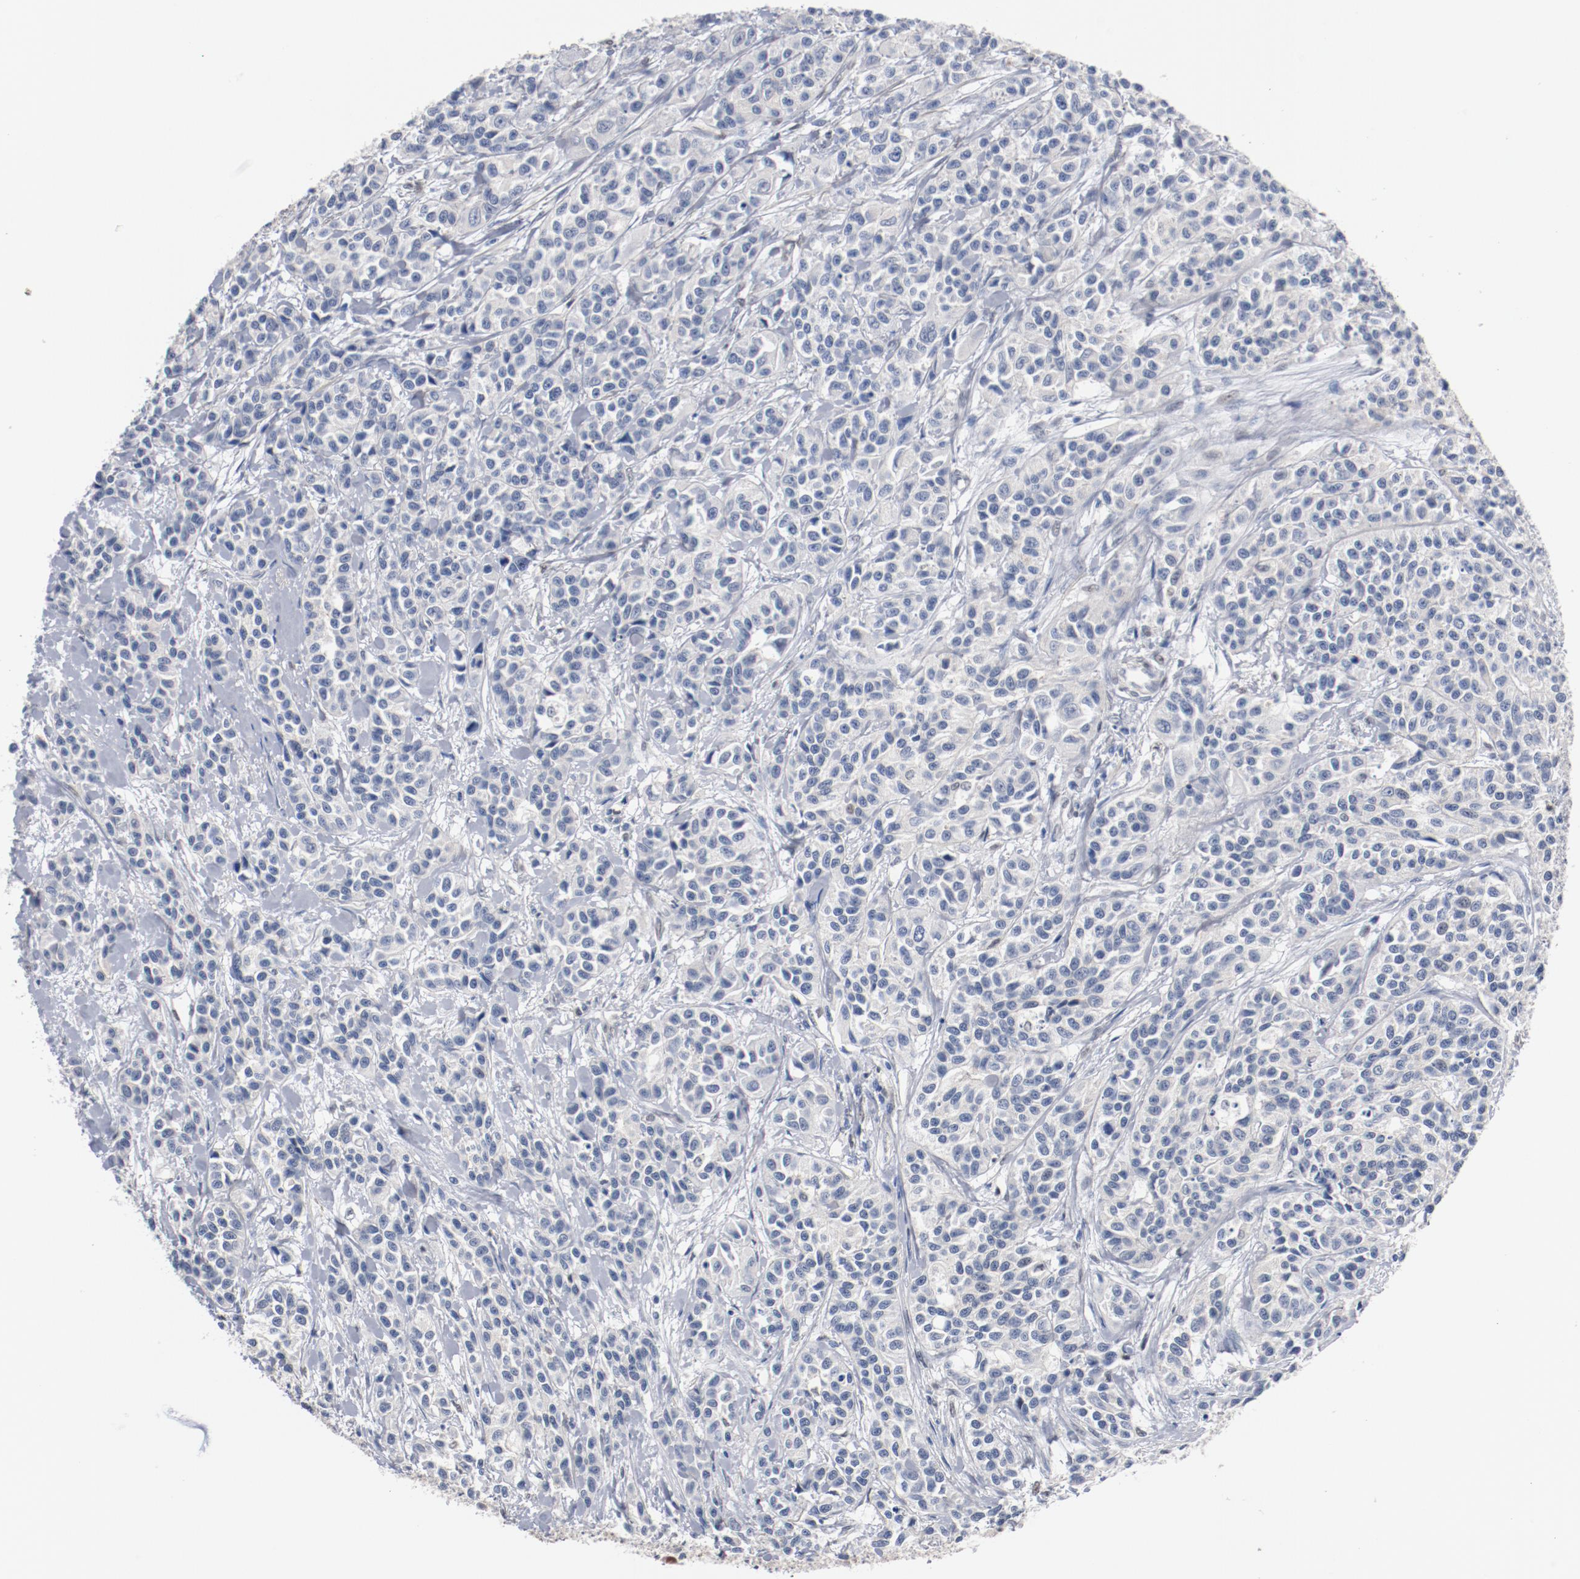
{"staining": {"intensity": "negative", "quantity": "none", "location": "none"}, "tissue": "urothelial cancer", "cell_type": "Tumor cells", "image_type": "cancer", "snomed": [{"axis": "morphology", "description": "Urothelial carcinoma, High grade"}, {"axis": "topography", "description": "Urinary bladder"}], "caption": "Tumor cells are negative for protein expression in human high-grade urothelial carcinoma.", "gene": "ZEB2", "patient": {"sex": "female", "age": 81}}